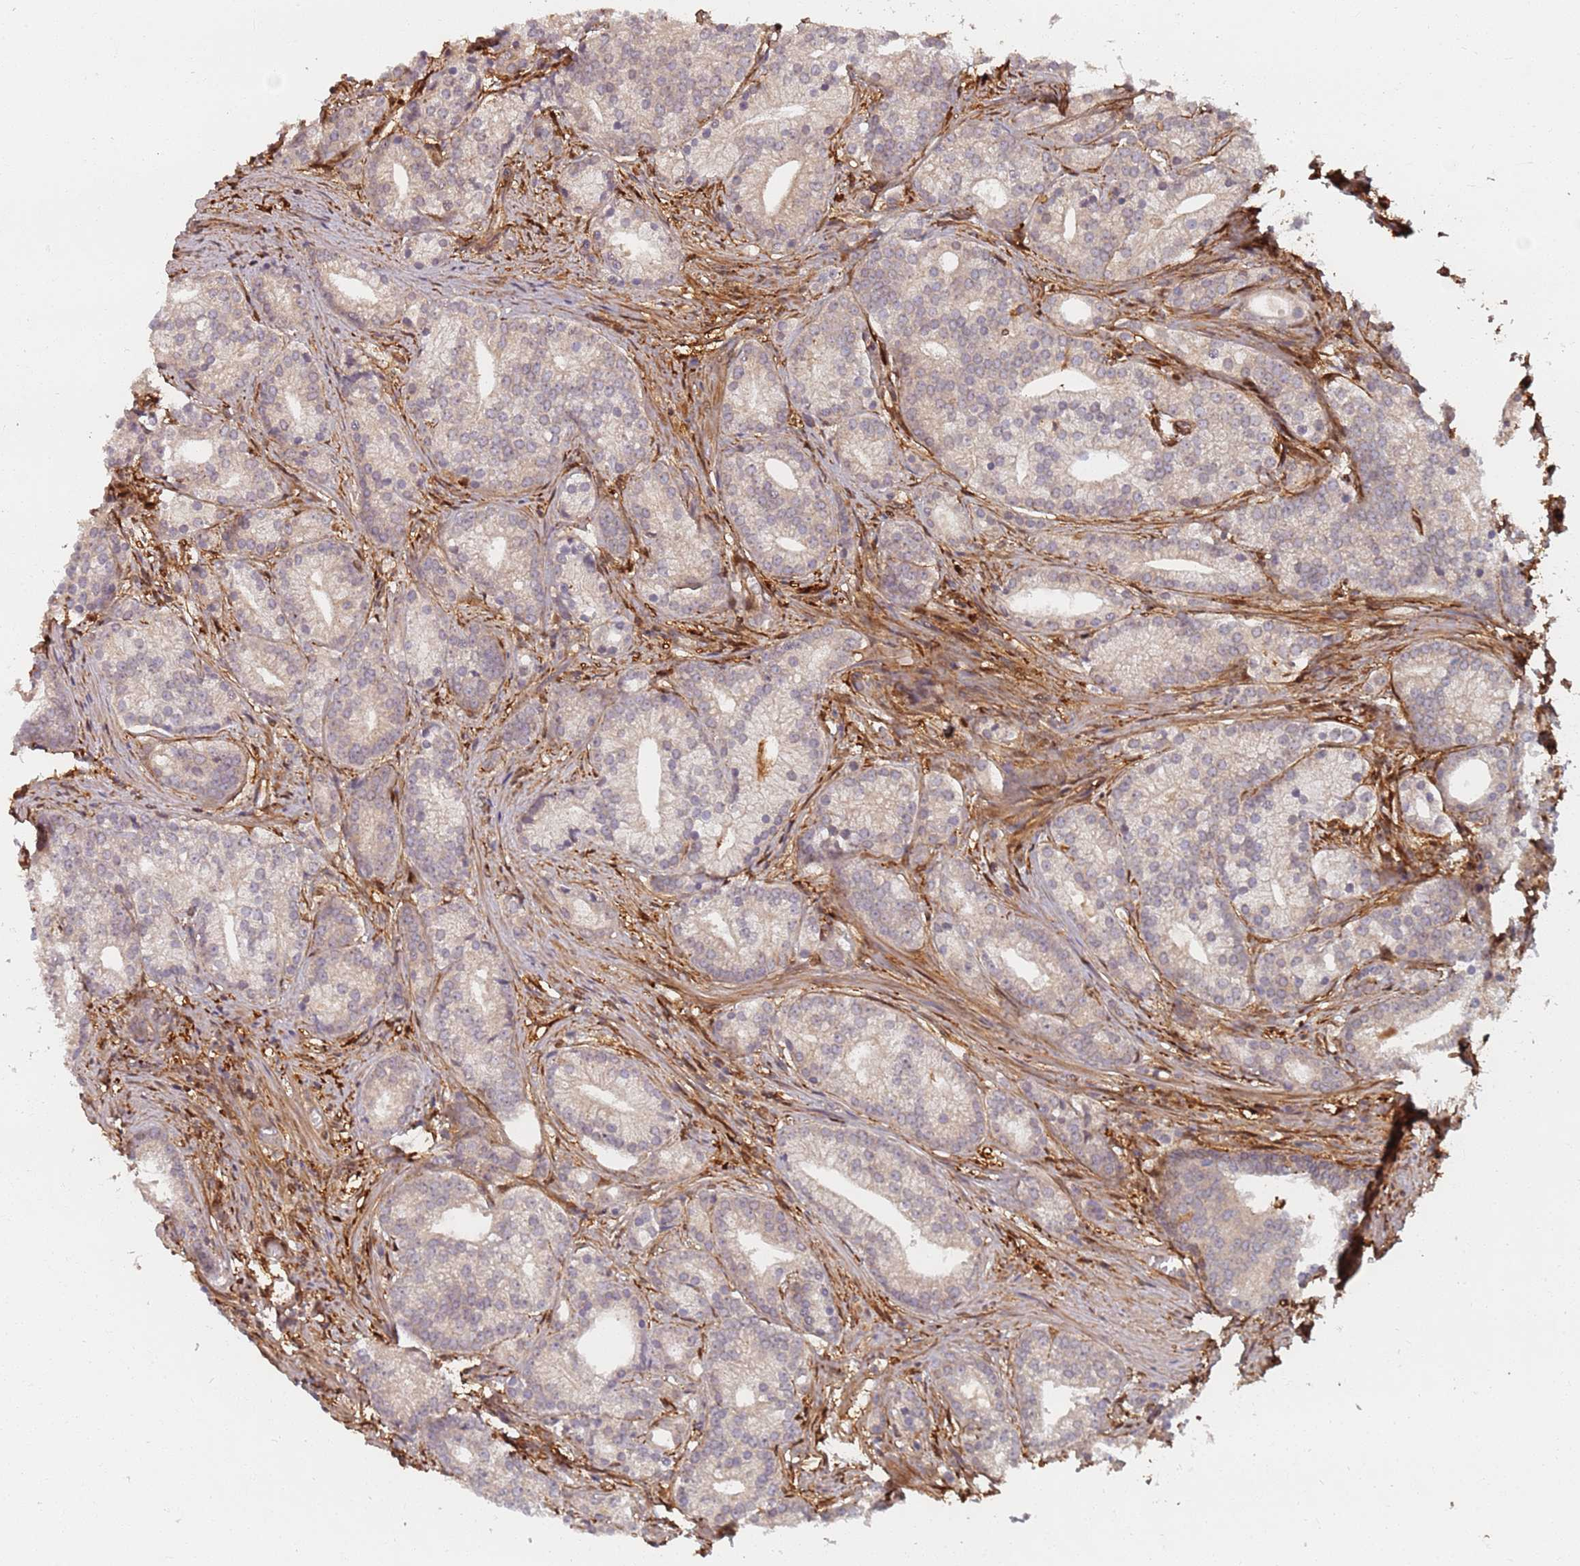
{"staining": {"intensity": "negative", "quantity": "none", "location": "none"}, "tissue": "prostate cancer", "cell_type": "Tumor cells", "image_type": "cancer", "snomed": [{"axis": "morphology", "description": "Adenocarcinoma, Low grade"}, {"axis": "topography", "description": "Prostate"}], "caption": "Tumor cells are negative for brown protein staining in prostate cancer (low-grade adenocarcinoma).", "gene": "SDCCAG8", "patient": {"sex": "male", "age": 71}}